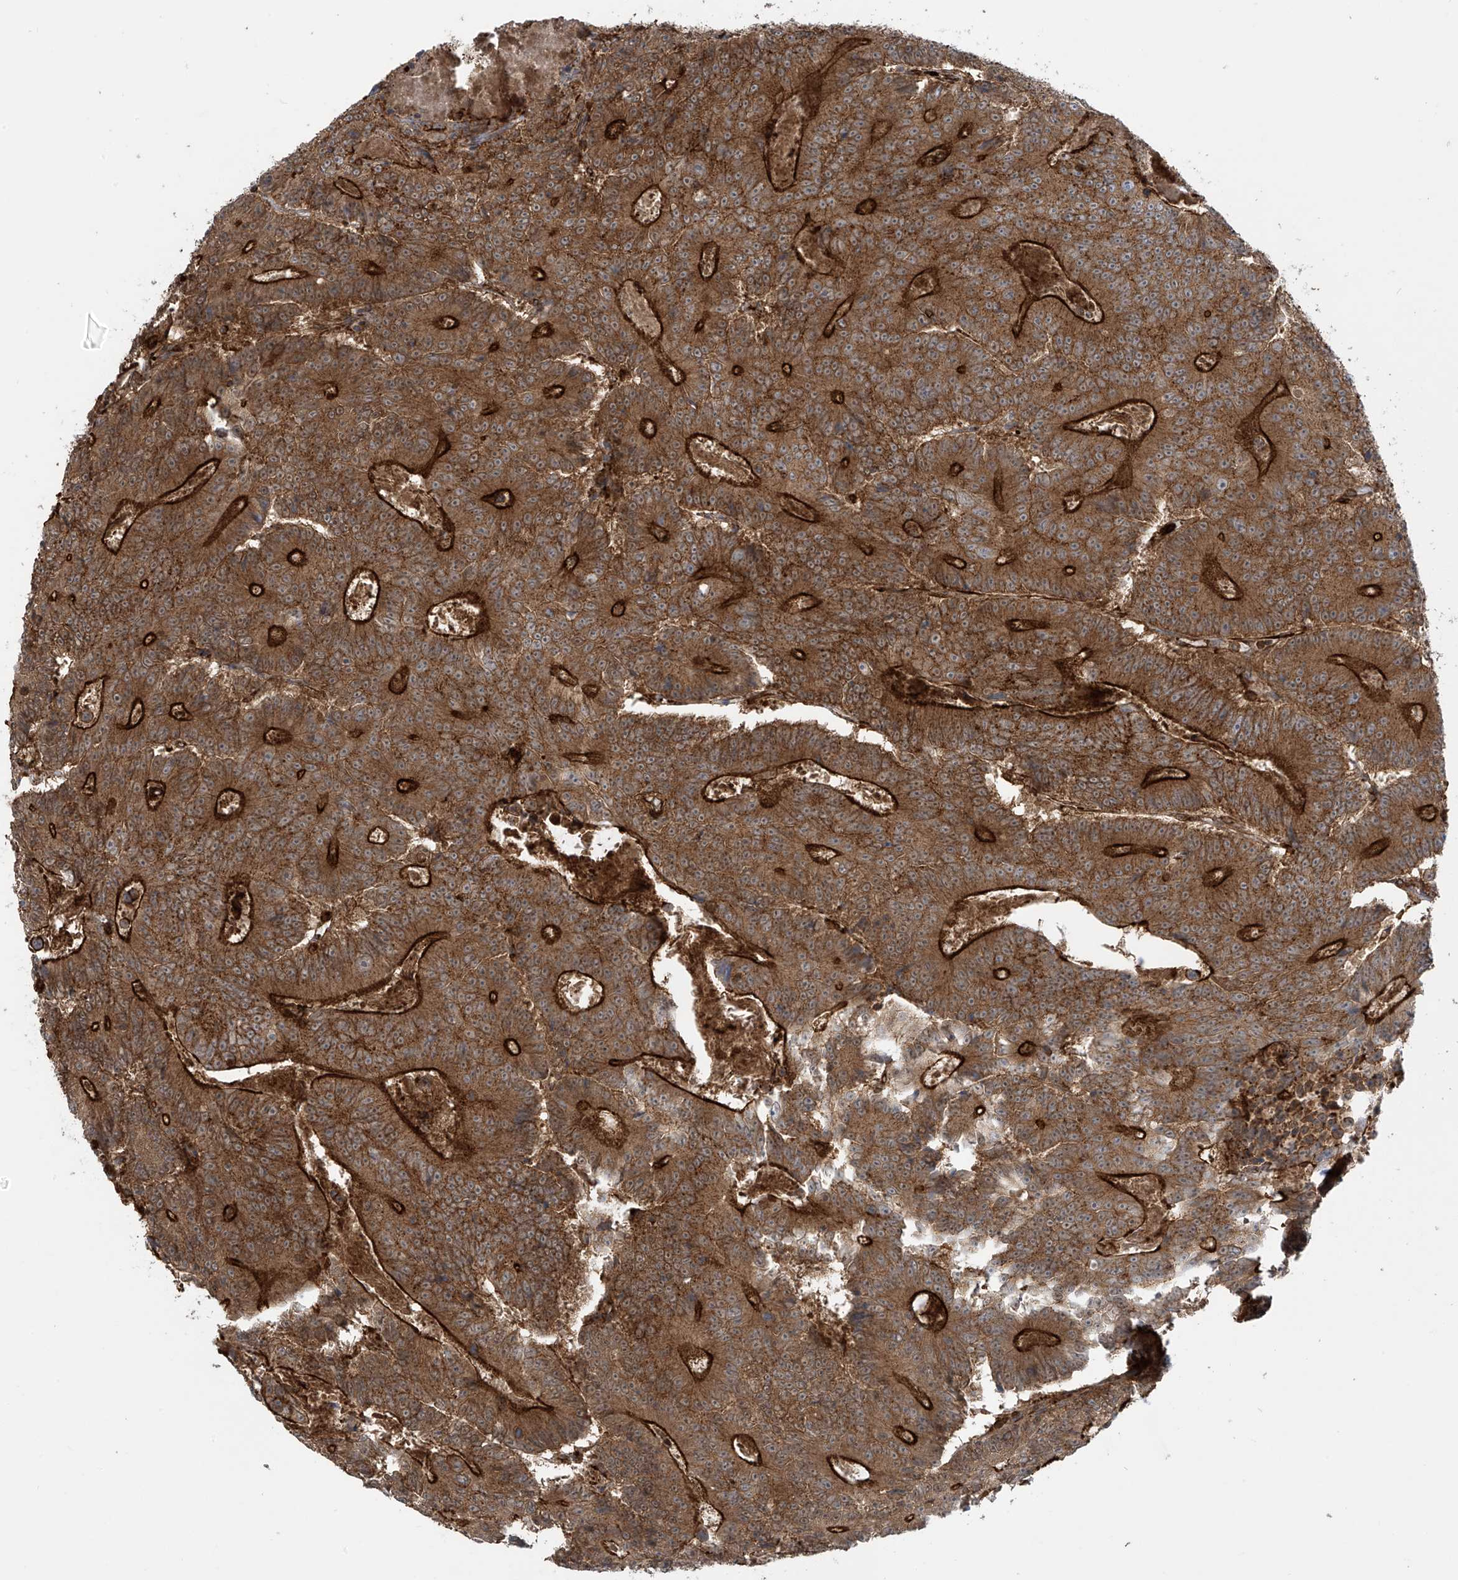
{"staining": {"intensity": "strong", "quantity": ">75%", "location": "cytoplasmic/membranous"}, "tissue": "colorectal cancer", "cell_type": "Tumor cells", "image_type": "cancer", "snomed": [{"axis": "morphology", "description": "Adenocarcinoma, NOS"}, {"axis": "topography", "description": "Colon"}], "caption": "IHC photomicrograph of human colorectal adenocarcinoma stained for a protein (brown), which displays high levels of strong cytoplasmic/membranous expression in approximately >75% of tumor cells.", "gene": "SLC9A2", "patient": {"sex": "male", "age": 83}}